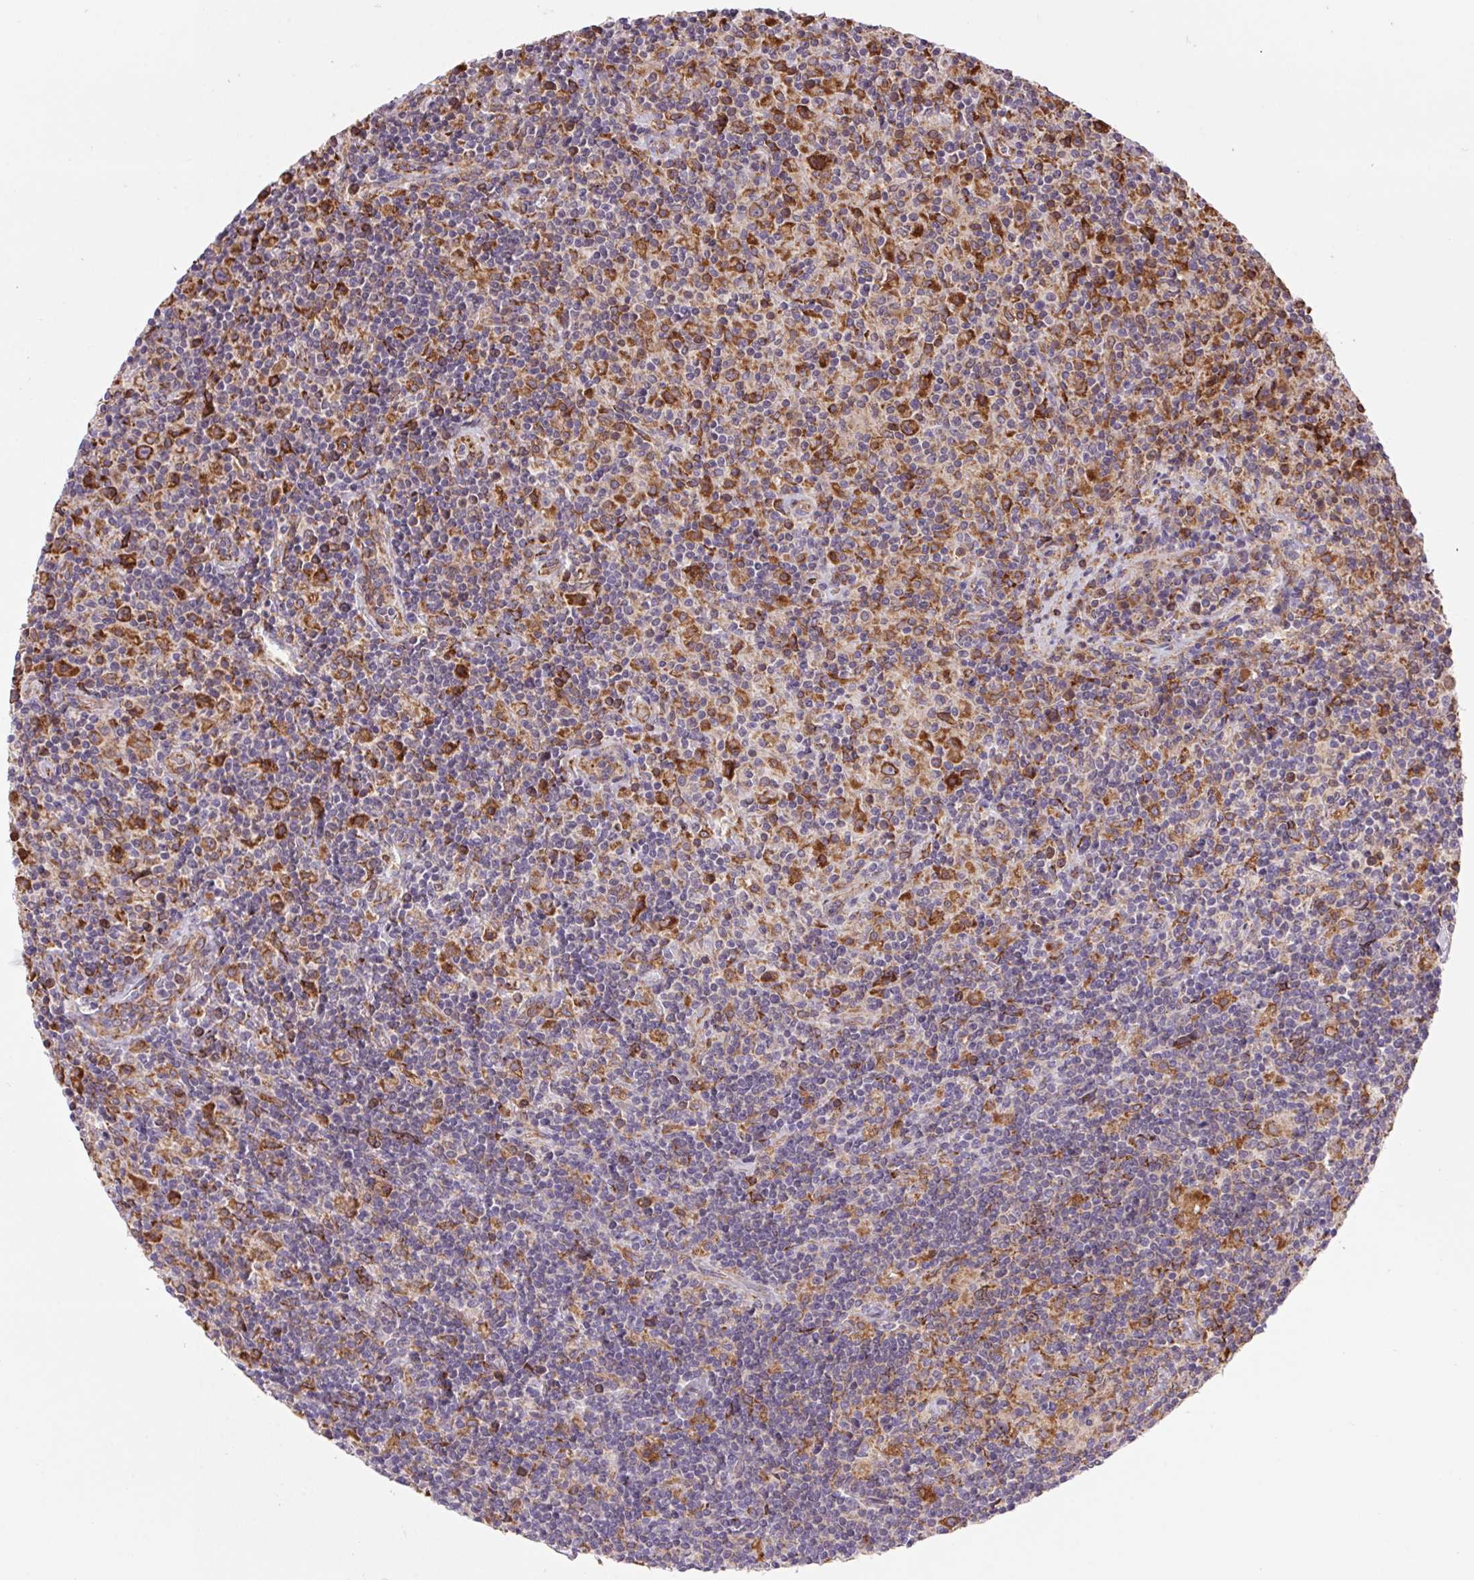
{"staining": {"intensity": "strong", "quantity": ">75%", "location": "cytoplasmic/membranous"}, "tissue": "lymphoma", "cell_type": "Tumor cells", "image_type": "cancer", "snomed": [{"axis": "morphology", "description": "Hodgkin's disease, NOS"}, {"axis": "topography", "description": "Lymph node"}], "caption": "Lymphoma was stained to show a protein in brown. There is high levels of strong cytoplasmic/membranous positivity in about >75% of tumor cells. The protein is stained brown, and the nuclei are stained in blue (DAB (3,3'-diaminobenzidine) IHC with brightfield microscopy, high magnification).", "gene": "KLHL20", "patient": {"sex": "male", "age": 70}}